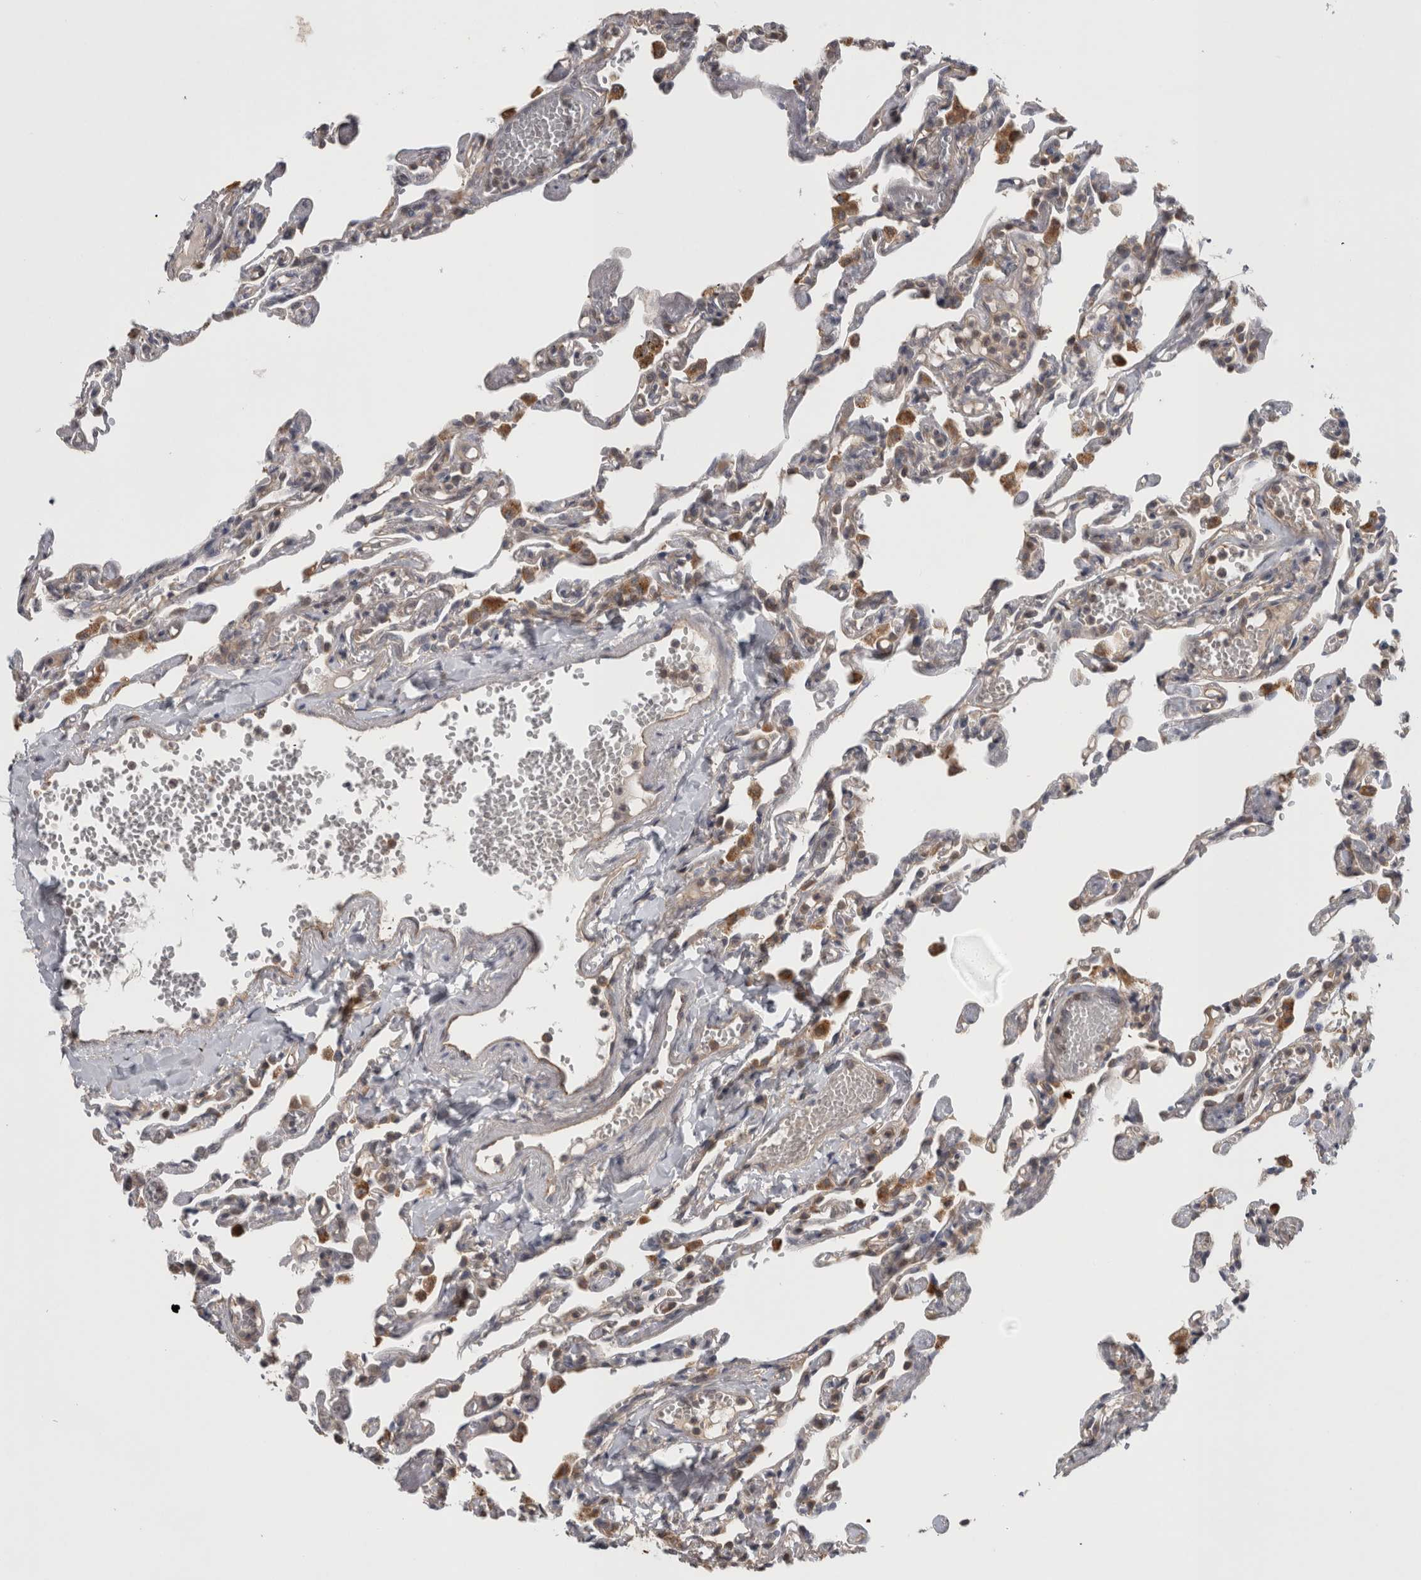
{"staining": {"intensity": "weak", "quantity": "25%-75%", "location": "cytoplasmic/membranous"}, "tissue": "lung", "cell_type": "Alveolar cells", "image_type": "normal", "snomed": [{"axis": "morphology", "description": "Normal tissue, NOS"}, {"axis": "topography", "description": "Lung"}], "caption": "DAB (3,3'-diaminobenzidine) immunohistochemical staining of normal human lung displays weak cytoplasmic/membranous protein staining in approximately 25%-75% of alveolar cells.", "gene": "TRMT61B", "patient": {"sex": "male", "age": 21}}